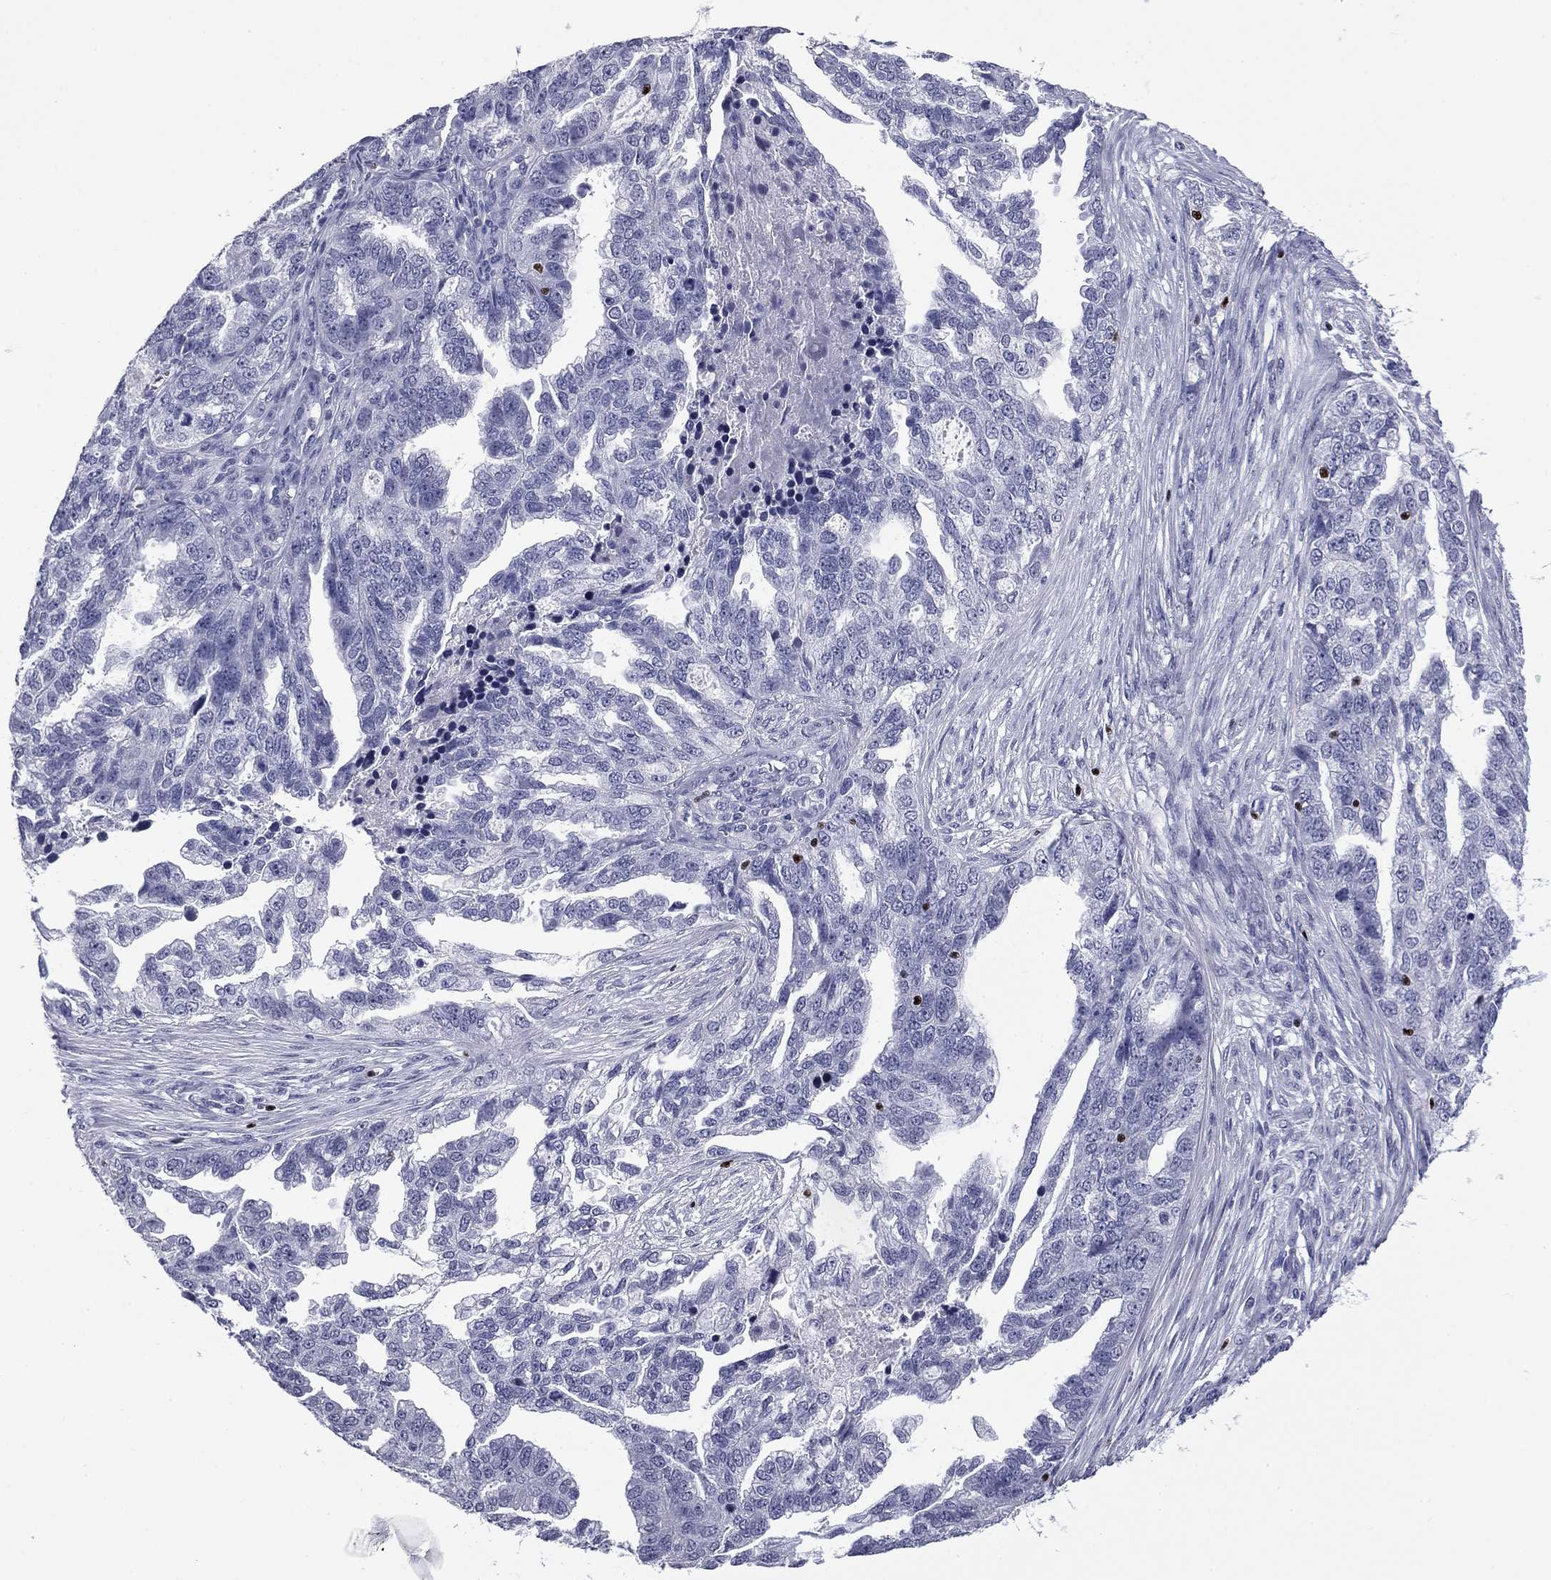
{"staining": {"intensity": "negative", "quantity": "none", "location": "none"}, "tissue": "ovarian cancer", "cell_type": "Tumor cells", "image_type": "cancer", "snomed": [{"axis": "morphology", "description": "Cystadenocarcinoma, serous, NOS"}, {"axis": "topography", "description": "Ovary"}], "caption": "This is a histopathology image of immunohistochemistry staining of ovarian cancer, which shows no positivity in tumor cells.", "gene": "IKZF3", "patient": {"sex": "female", "age": 51}}